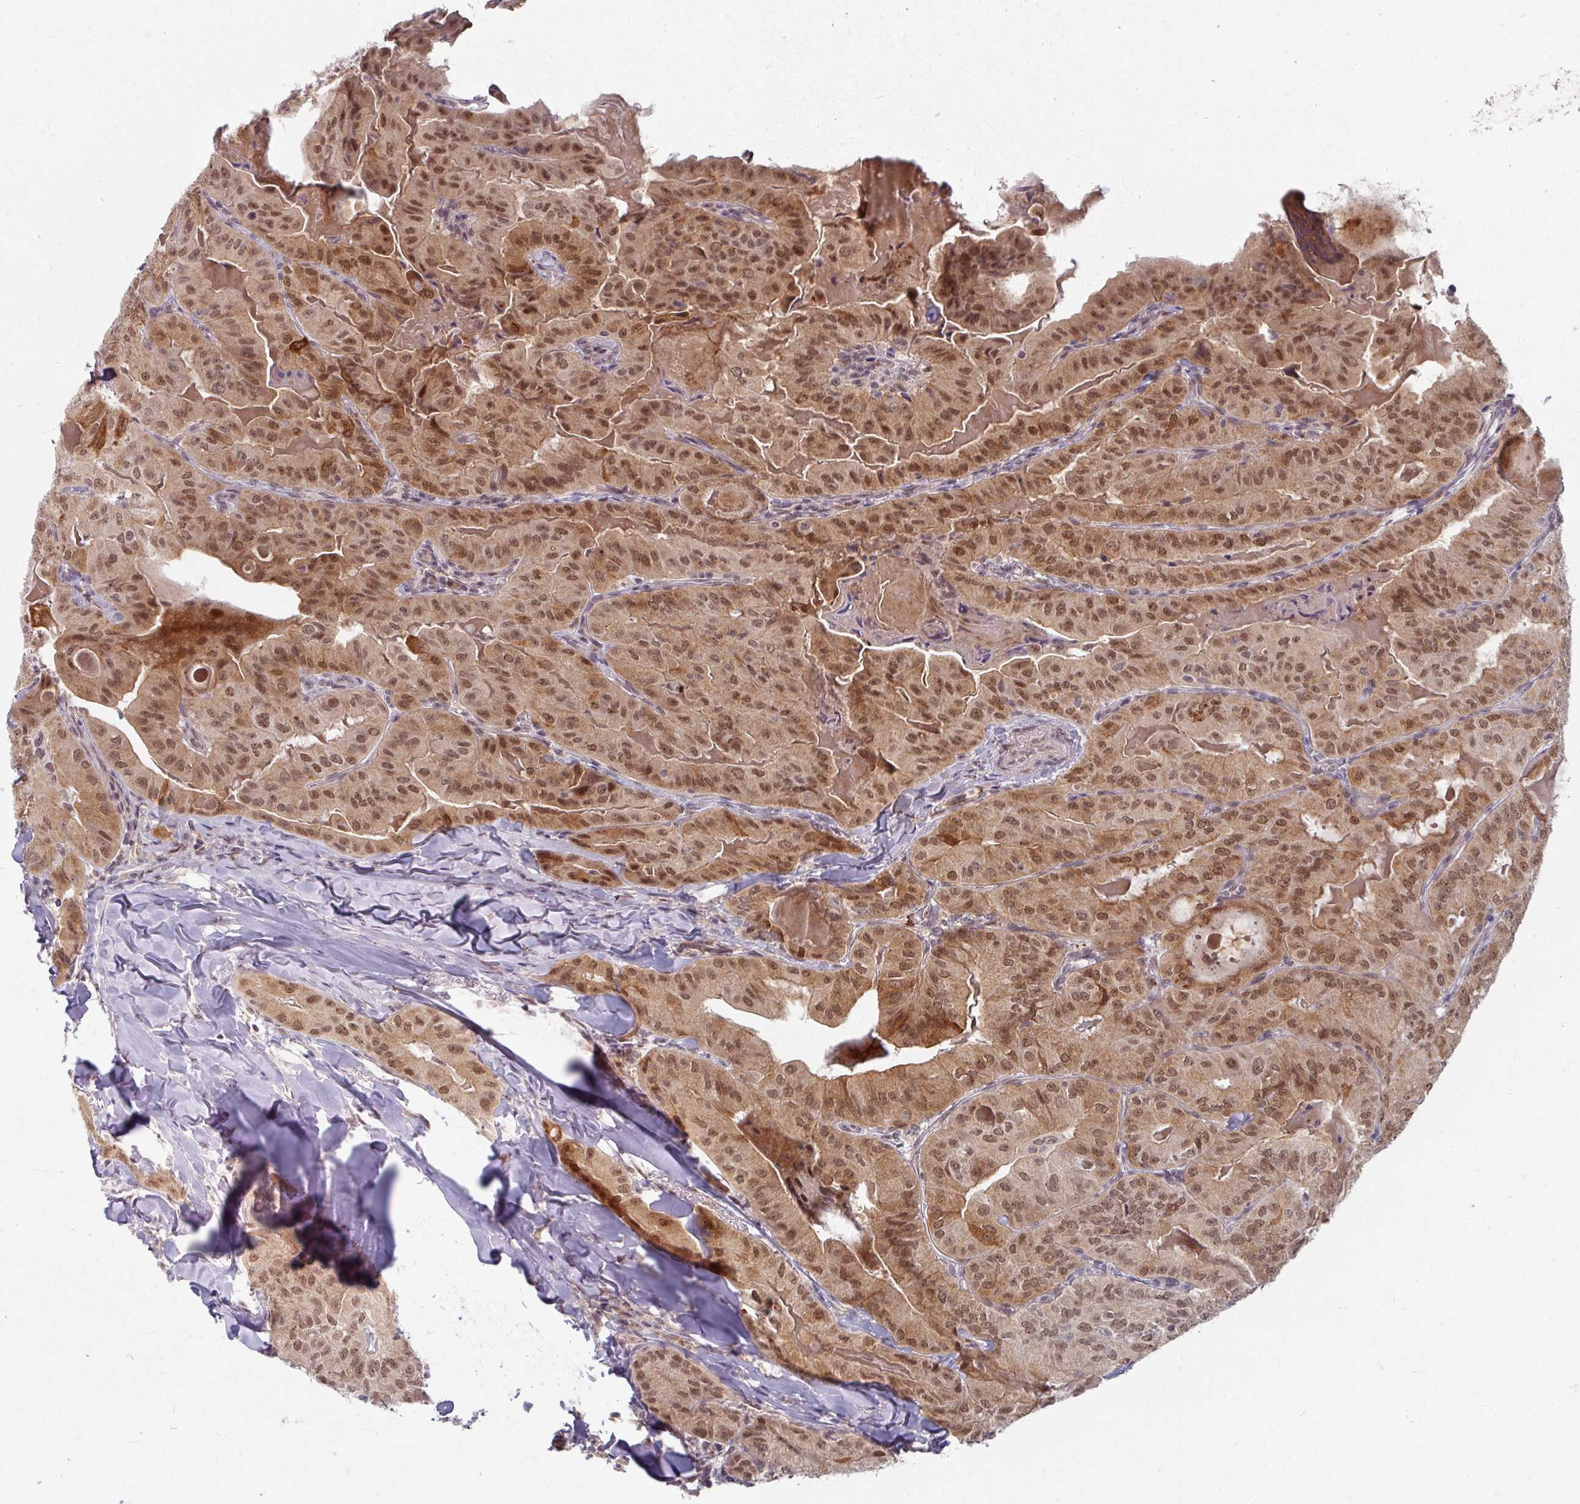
{"staining": {"intensity": "moderate", "quantity": ">75%", "location": "cytoplasmic/membranous,nuclear"}, "tissue": "thyroid cancer", "cell_type": "Tumor cells", "image_type": "cancer", "snomed": [{"axis": "morphology", "description": "Papillary adenocarcinoma, NOS"}, {"axis": "topography", "description": "Thyroid gland"}], "caption": "A medium amount of moderate cytoplasmic/membranous and nuclear staining is appreciated in about >75% of tumor cells in papillary adenocarcinoma (thyroid) tissue.", "gene": "KLC3", "patient": {"sex": "female", "age": 68}}